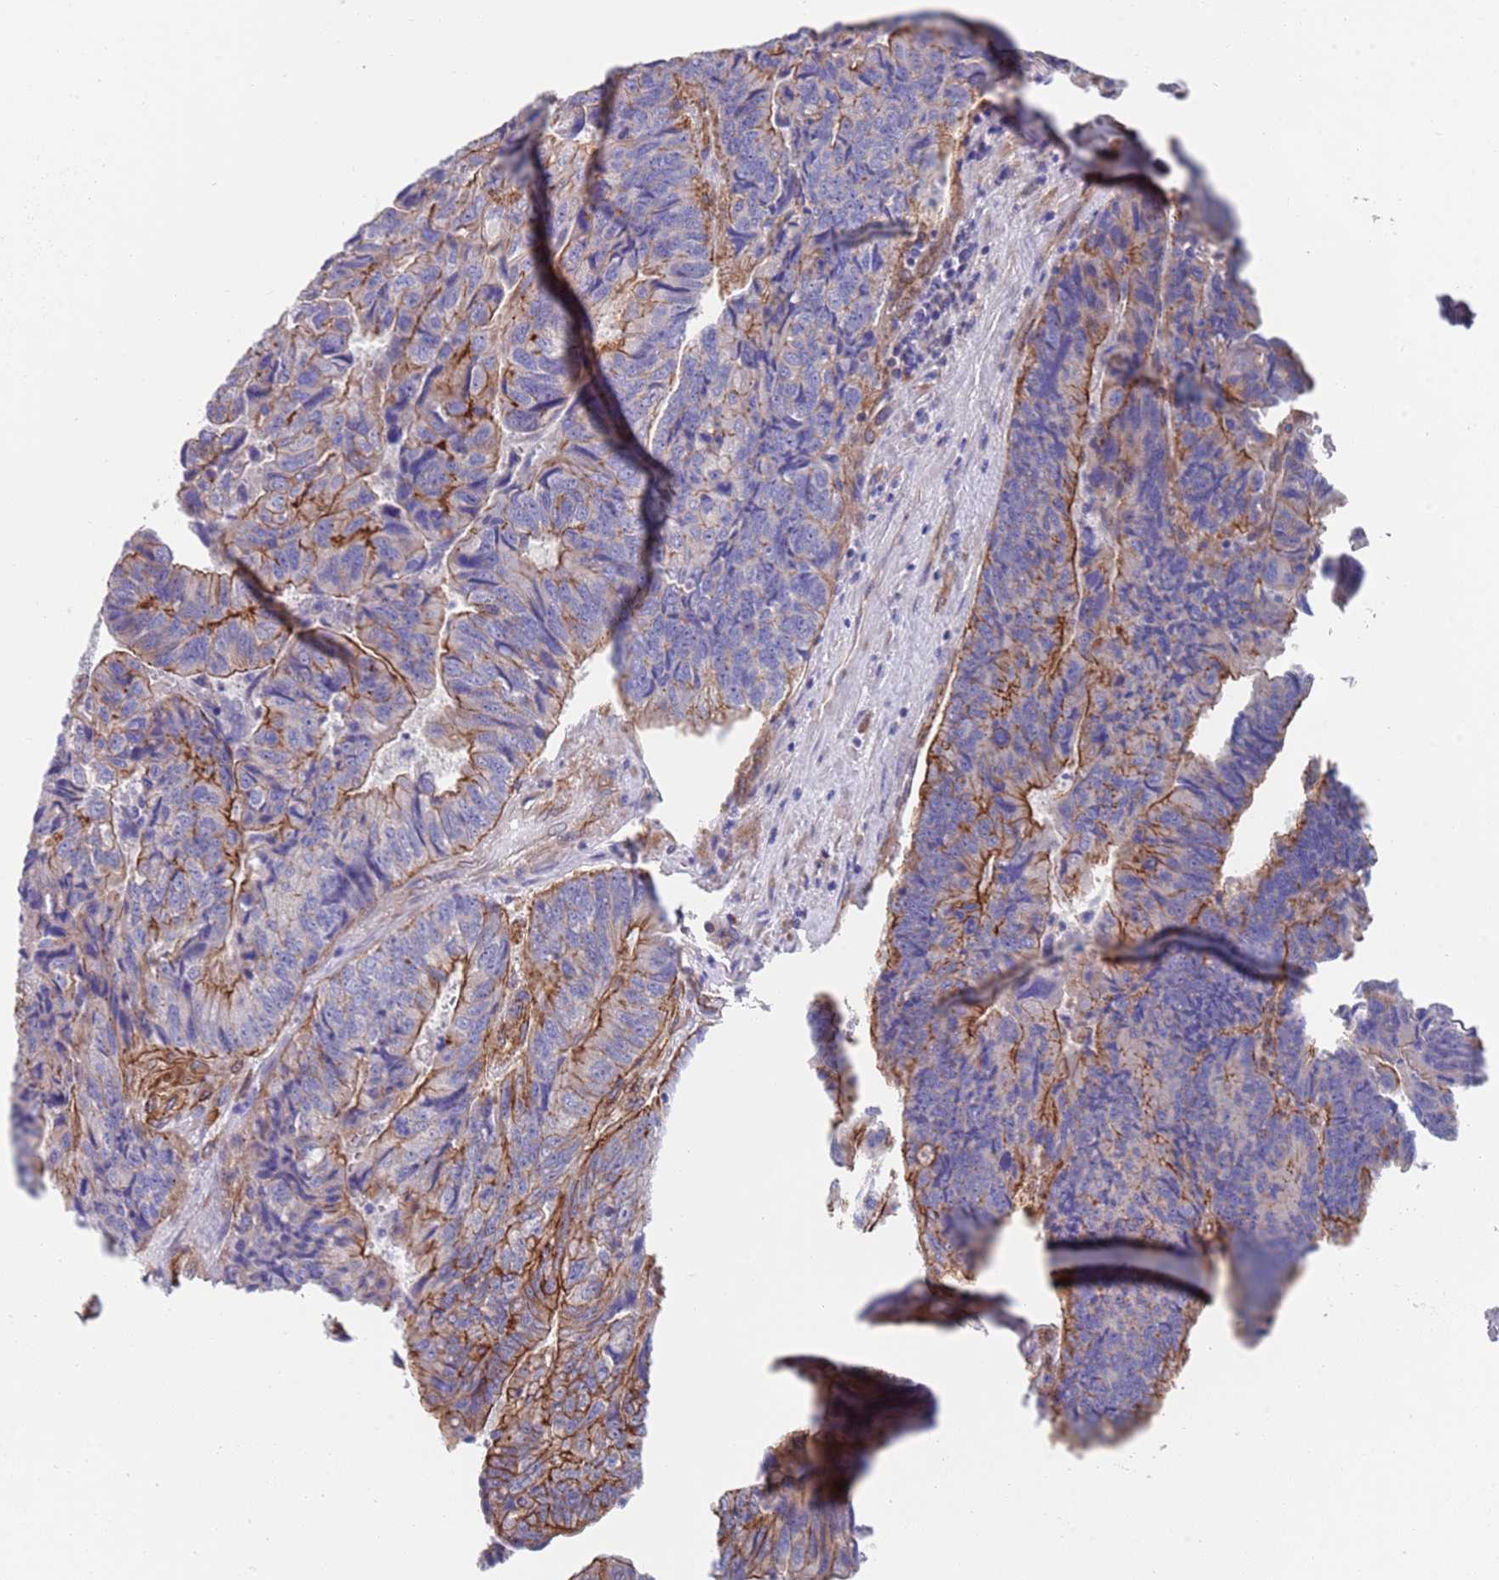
{"staining": {"intensity": "moderate", "quantity": "<25%", "location": "cytoplasmic/membranous"}, "tissue": "colorectal cancer", "cell_type": "Tumor cells", "image_type": "cancer", "snomed": [{"axis": "morphology", "description": "Adenocarcinoma, NOS"}, {"axis": "topography", "description": "Colon"}], "caption": "Colorectal adenocarcinoma tissue reveals moderate cytoplasmic/membranous positivity in approximately <25% of tumor cells, visualized by immunohistochemistry.", "gene": "JAKMIP2", "patient": {"sex": "female", "age": 67}}